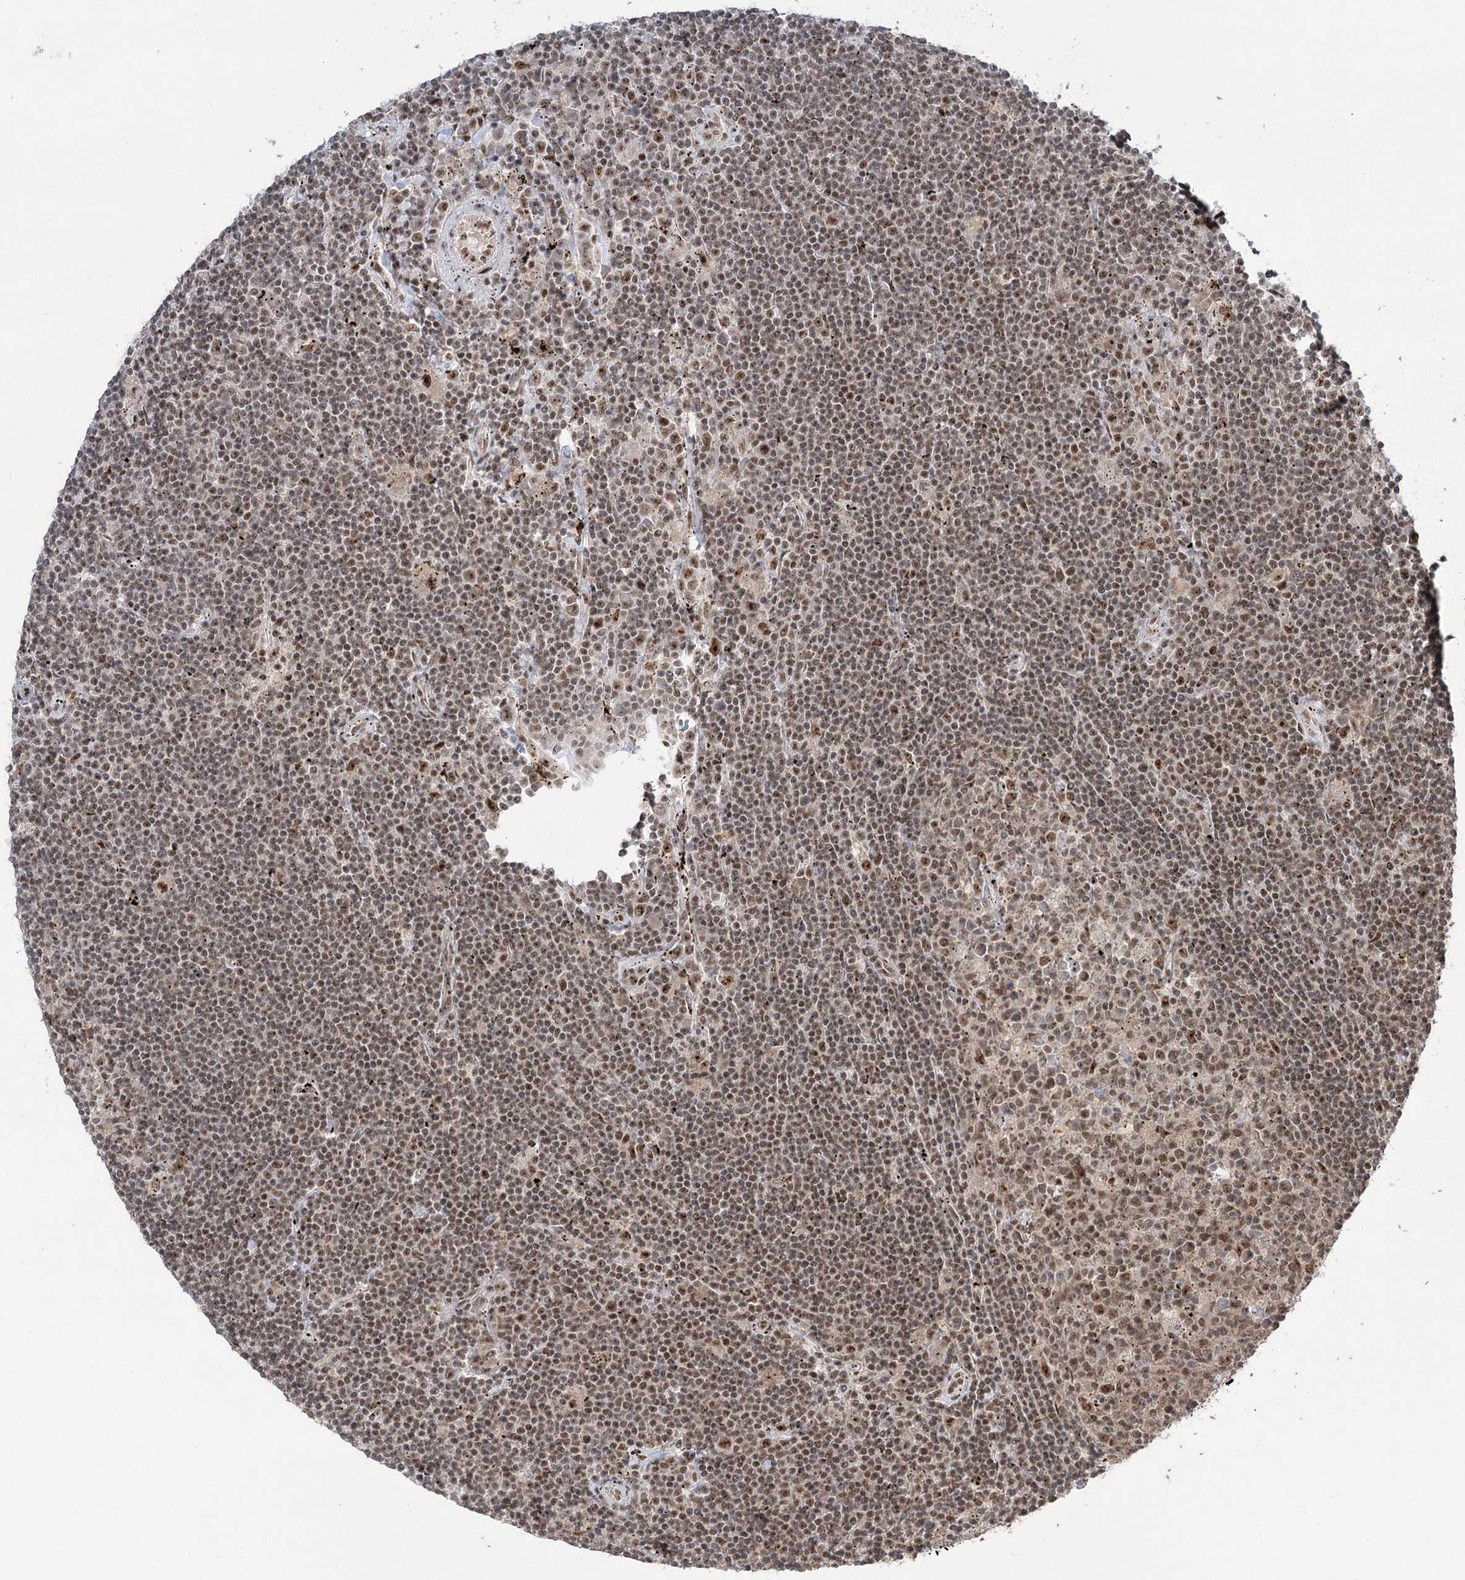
{"staining": {"intensity": "moderate", "quantity": "25%-75%", "location": "nuclear"}, "tissue": "lymphoma", "cell_type": "Tumor cells", "image_type": "cancer", "snomed": [{"axis": "morphology", "description": "Malignant lymphoma, non-Hodgkin's type, Low grade"}, {"axis": "topography", "description": "Spleen"}], "caption": "Immunohistochemistry (IHC) image of neoplastic tissue: low-grade malignant lymphoma, non-Hodgkin's type stained using IHC demonstrates medium levels of moderate protein expression localized specifically in the nuclear of tumor cells, appearing as a nuclear brown color.", "gene": "ERCC3", "patient": {"sex": "male", "age": 76}}